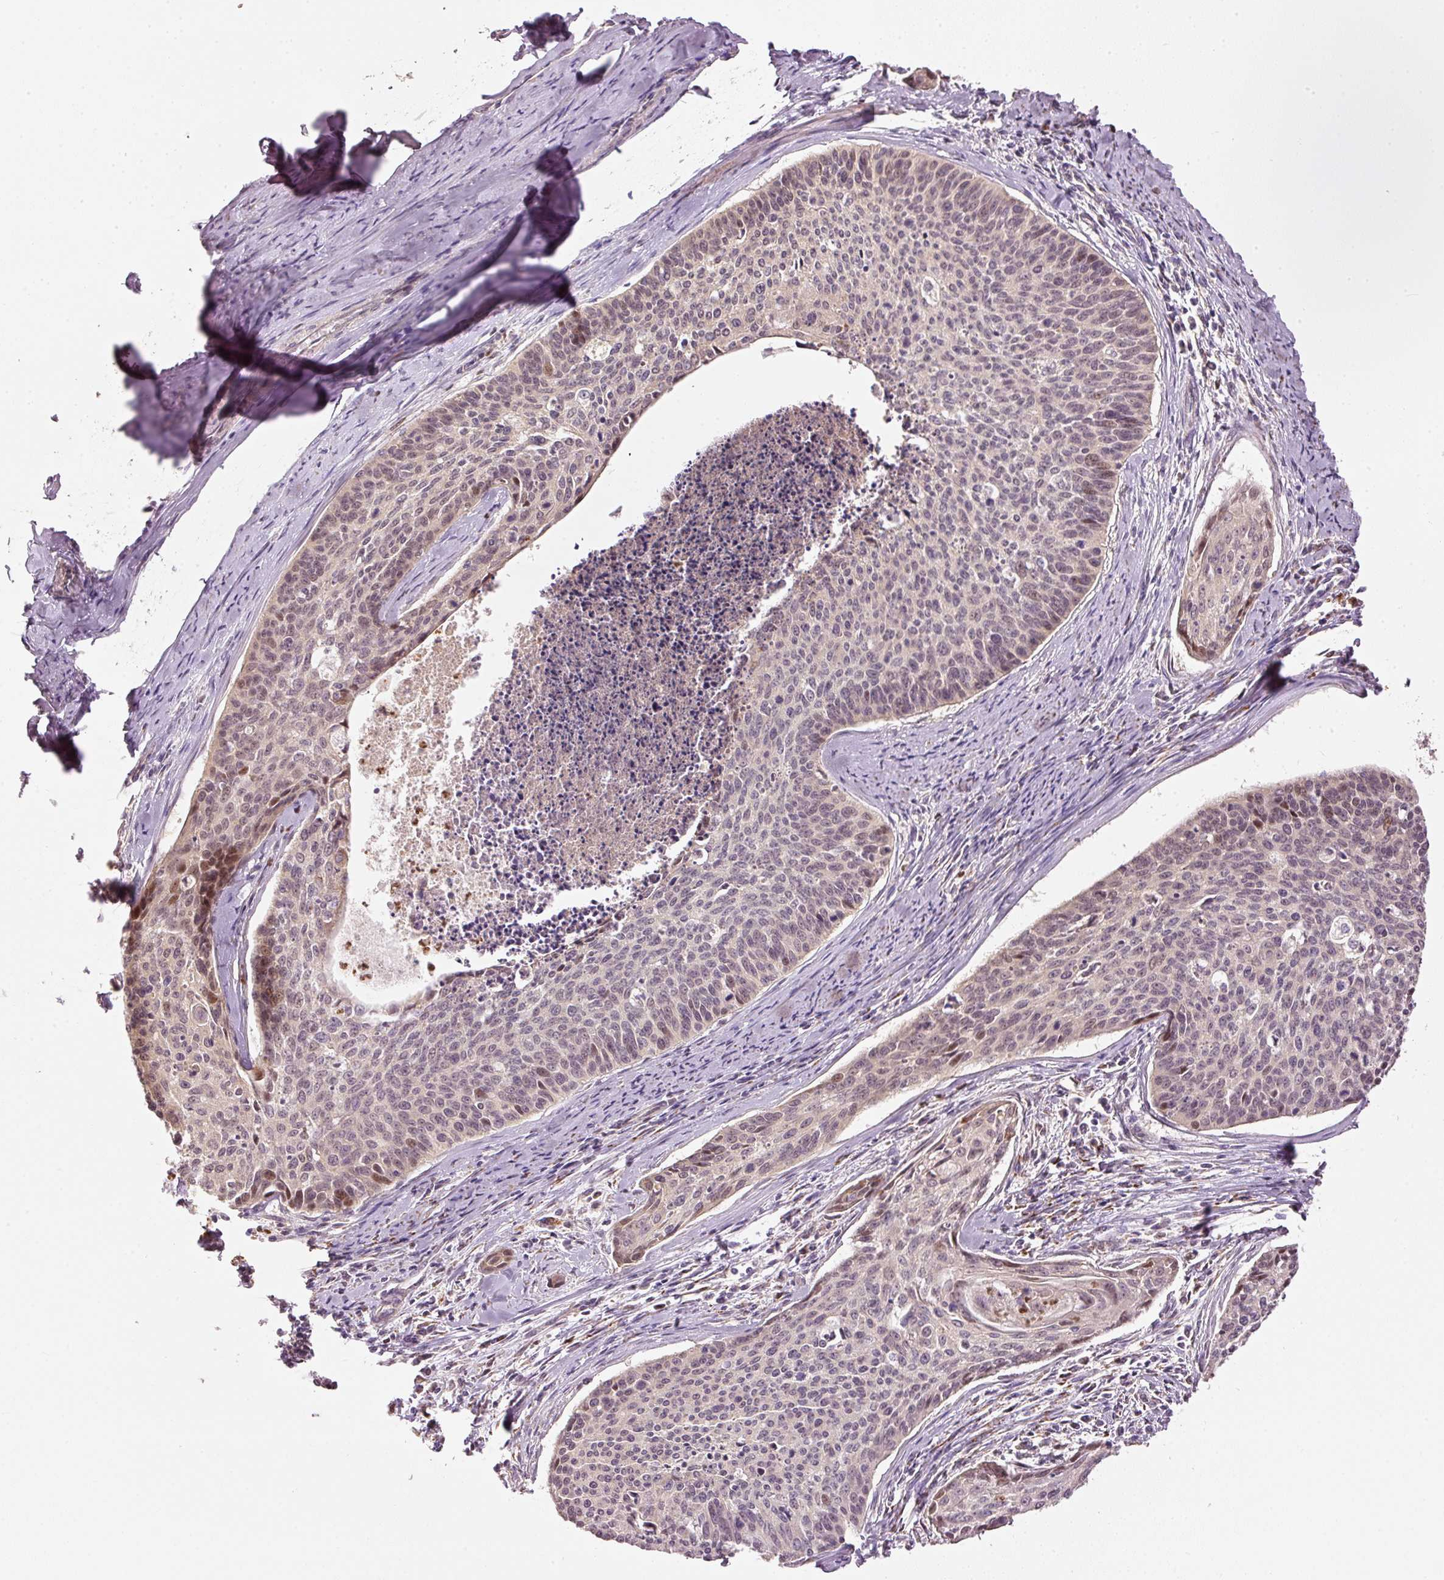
{"staining": {"intensity": "weak", "quantity": "25%-75%", "location": "cytoplasmic/membranous"}, "tissue": "cervical cancer", "cell_type": "Tumor cells", "image_type": "cancer", "snomed": [{"axis": "morphology", "description": "Squamous cell carcinoma, NOS"}, {"axis": "topography", "description": "Cervix"}], "caption": "IHC (DAB) staining of human cervical squamous cell carcinoma demonstrates weak cytoplasmic/membranous protein positivity in about 25%-75% of tumor cells. Immunohistochemistry (ihc) stains the protein in brown and the nuclei are stained blue.", "gene": "MTHFD1L", "patient": {"sex": "female", "age": 55}}